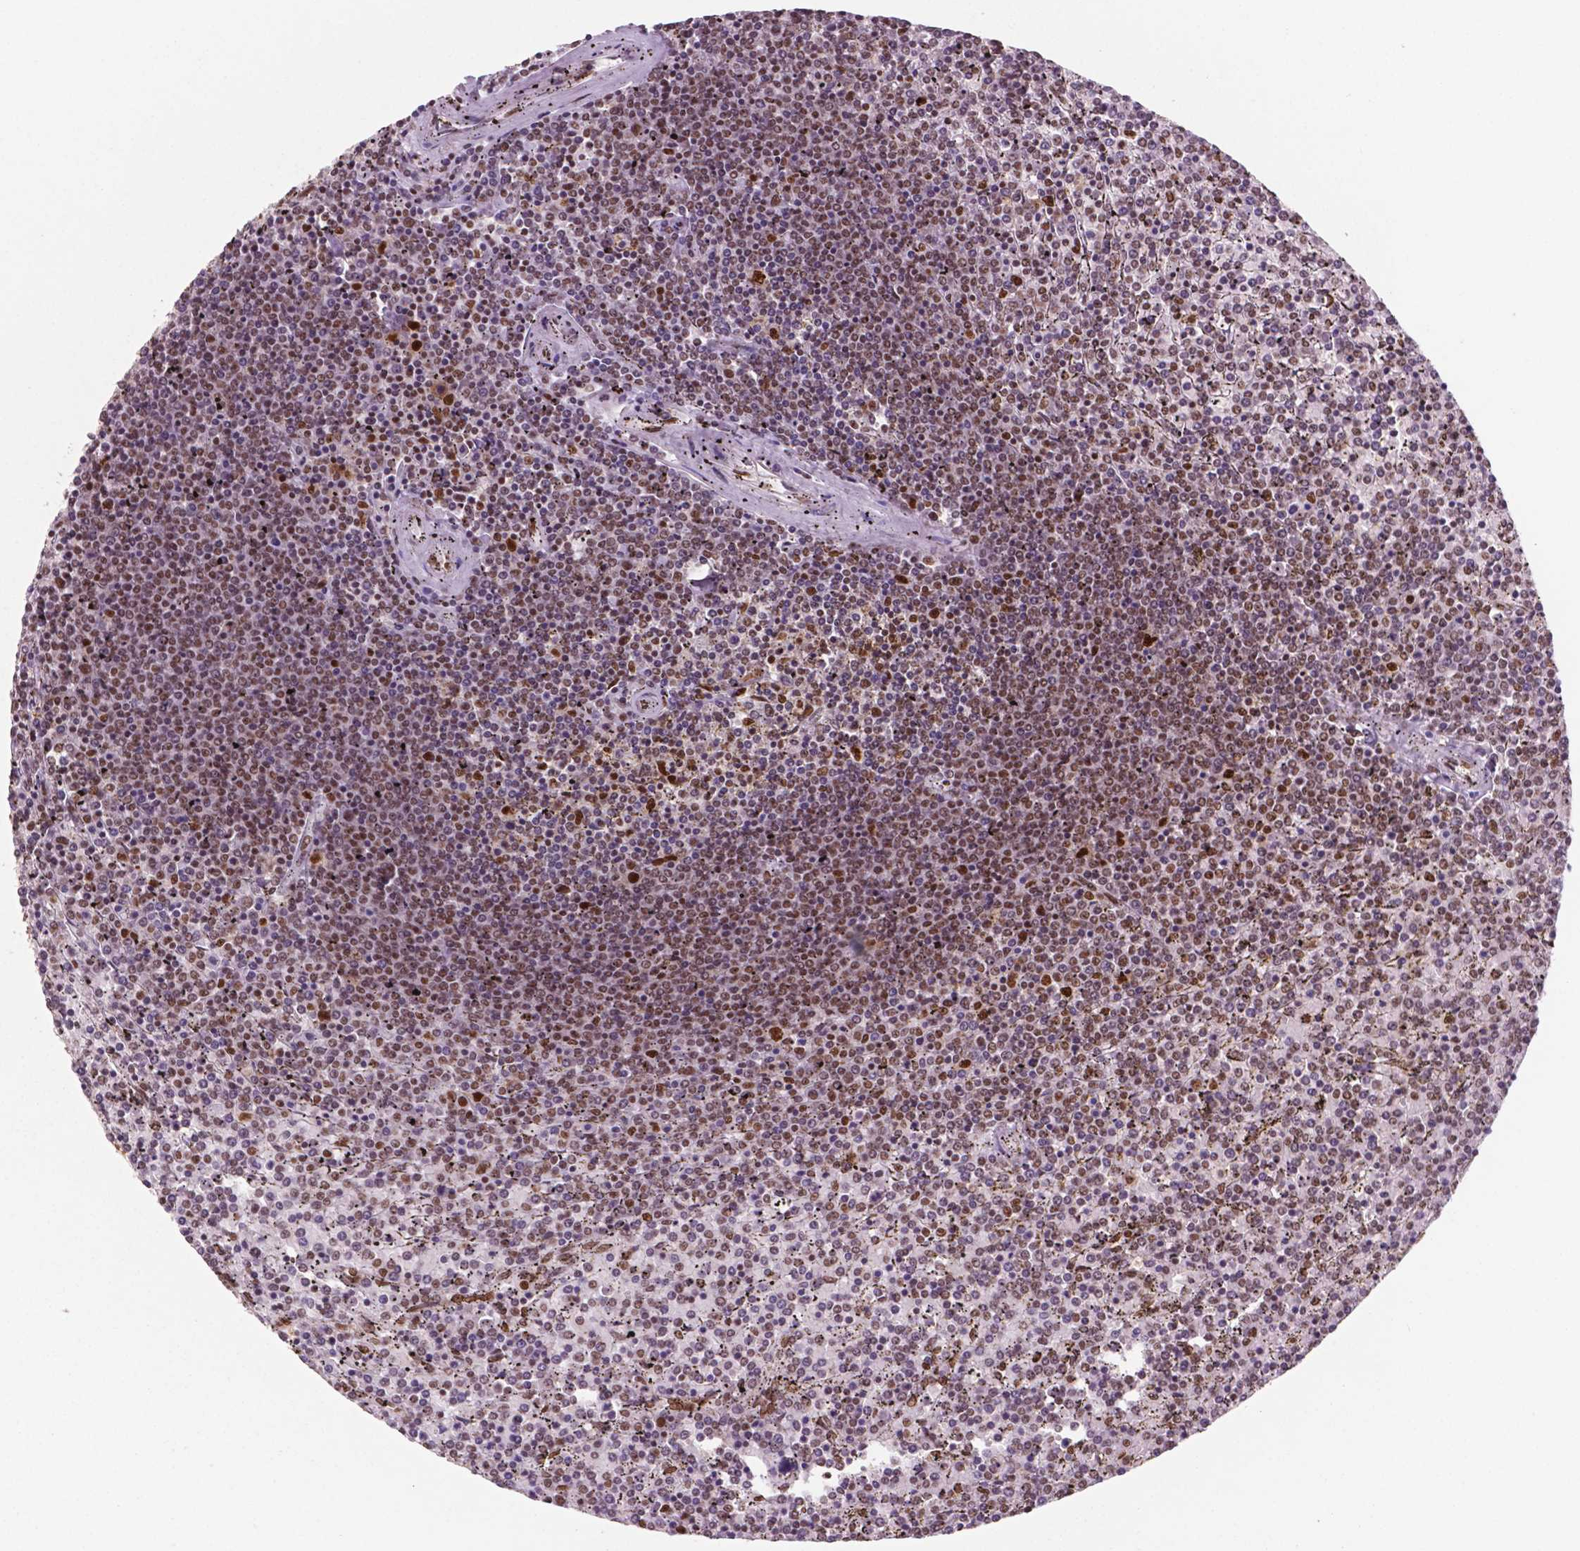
{"staining": {"intensity": "weak", "quantity": "25%-75%", "location": "nuclear"}, "tissue": "lymphoma", "cell_type": "Tumor cells", "image_type": "cancer", "snomed": [{"axis": "morphology", "description": "Malignant lymphoma, non-Hodgkin's type, Low grade"}, {"axis": "topography", "description": "Spleen"}], "caption": "Immunohistochemistry (DAB) staining of lymphoma displays weak nuclear protein positivity in approximately 25%-75% of tumor cells.", "gene": "MLH1", "patient": {"sex": "female", "age": 77}}